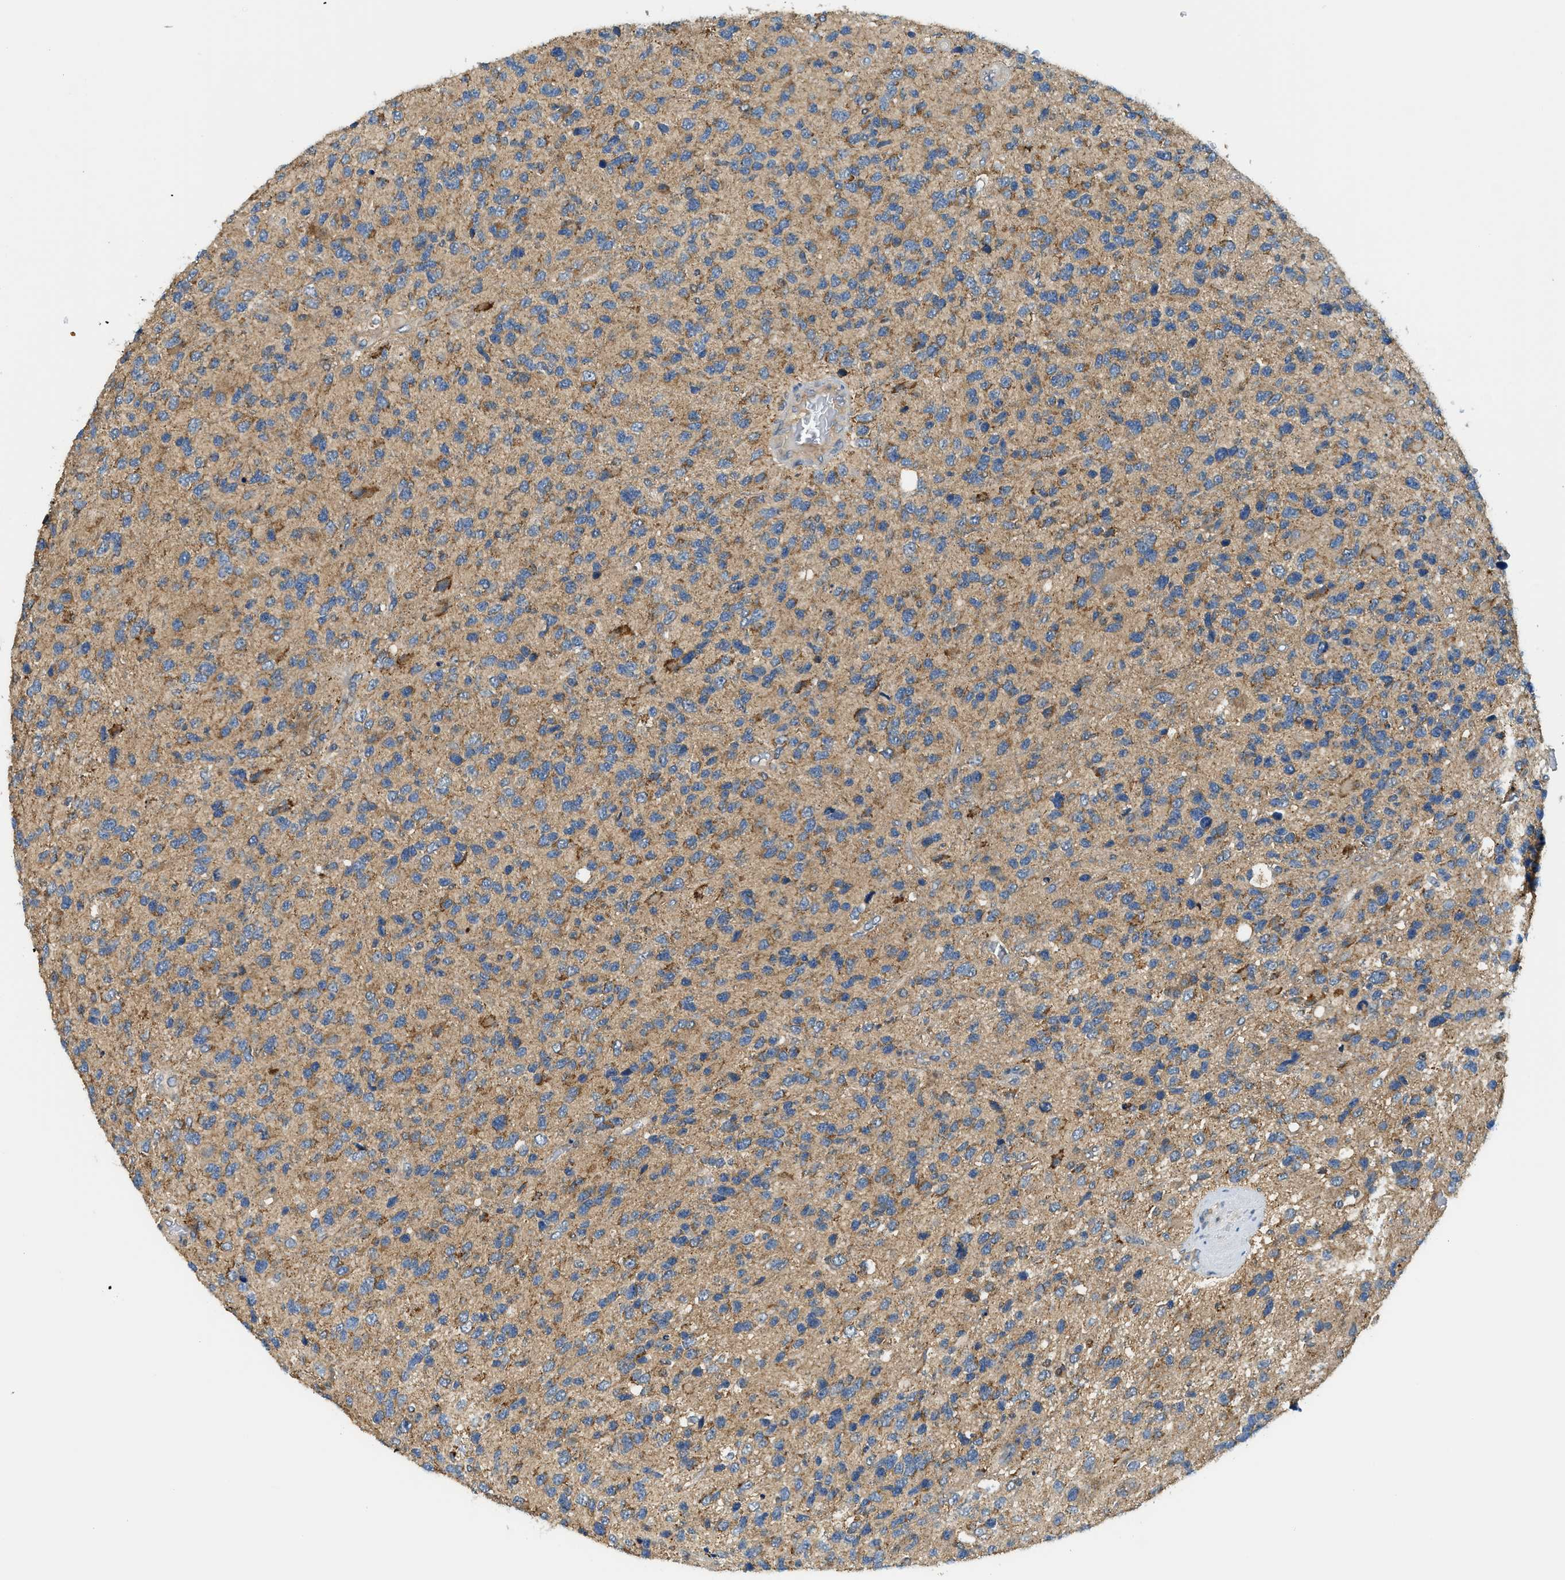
{"staining": {"intensity": "weak", "quantity": ">75%", "location": "cytoplasmic/membranous"}, "tissue": "glioma", "cell_type": "Tumor cells", "image_type": "cancer", "snomed": [{"axis": "morphology", "description": "Glioma, malignant, High grade"}, {"axis": "topography", "description": "Brain"}], "caption": "There is low levels of weak cytoplasmic/membranous positivity in tumor cells of glioma, as demonstrated by immunohistochemical staining (brown color).", "gene": "KCNK1", "patient": {"sex": "female", "age": 58}}